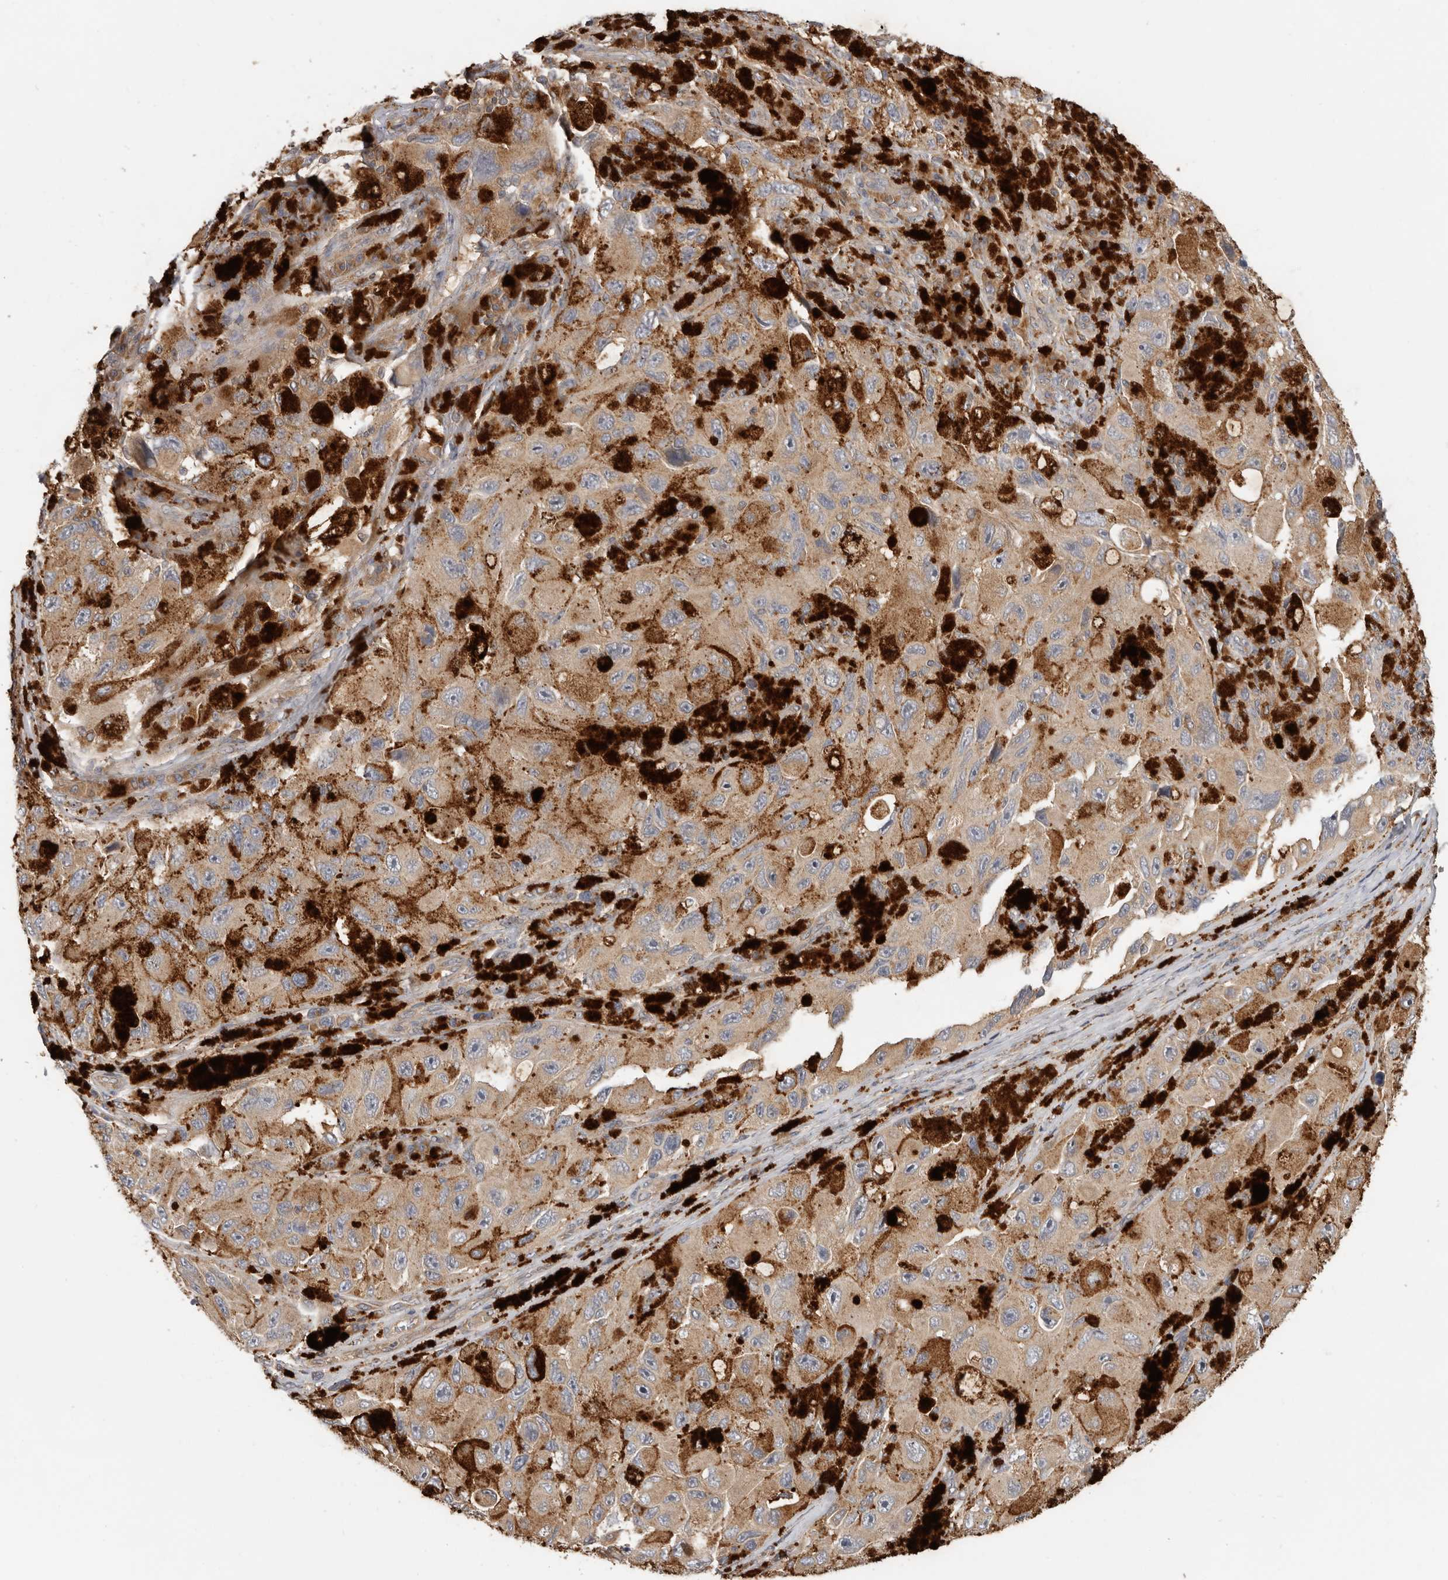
{"staining": {"intensity": "weak", "quantity": ">75%", "location": "cytoplasmic/membranous"}, "tissue": "melanoma", "cell_type": "Tumor cells", "image_type": "cancer", "snomed": [{"axis": "morphology", "description": "Malignant melanoma, NOS"}, {"axis": "topography", "description": "Skin"}], "caption": "A brown stain highlights weak cytoplasmic/membranous staining of a protein in human melanoma tumor cells. The staining was performed using DAB (3,3'-diaminobenzidine) to visualize the protein expression in brown, while the nuclei were stained in blue with hematoxylin (Magnification: 20x).", "gene": "PPP1R42", "patient": {"sex": "female", "age": 73}}